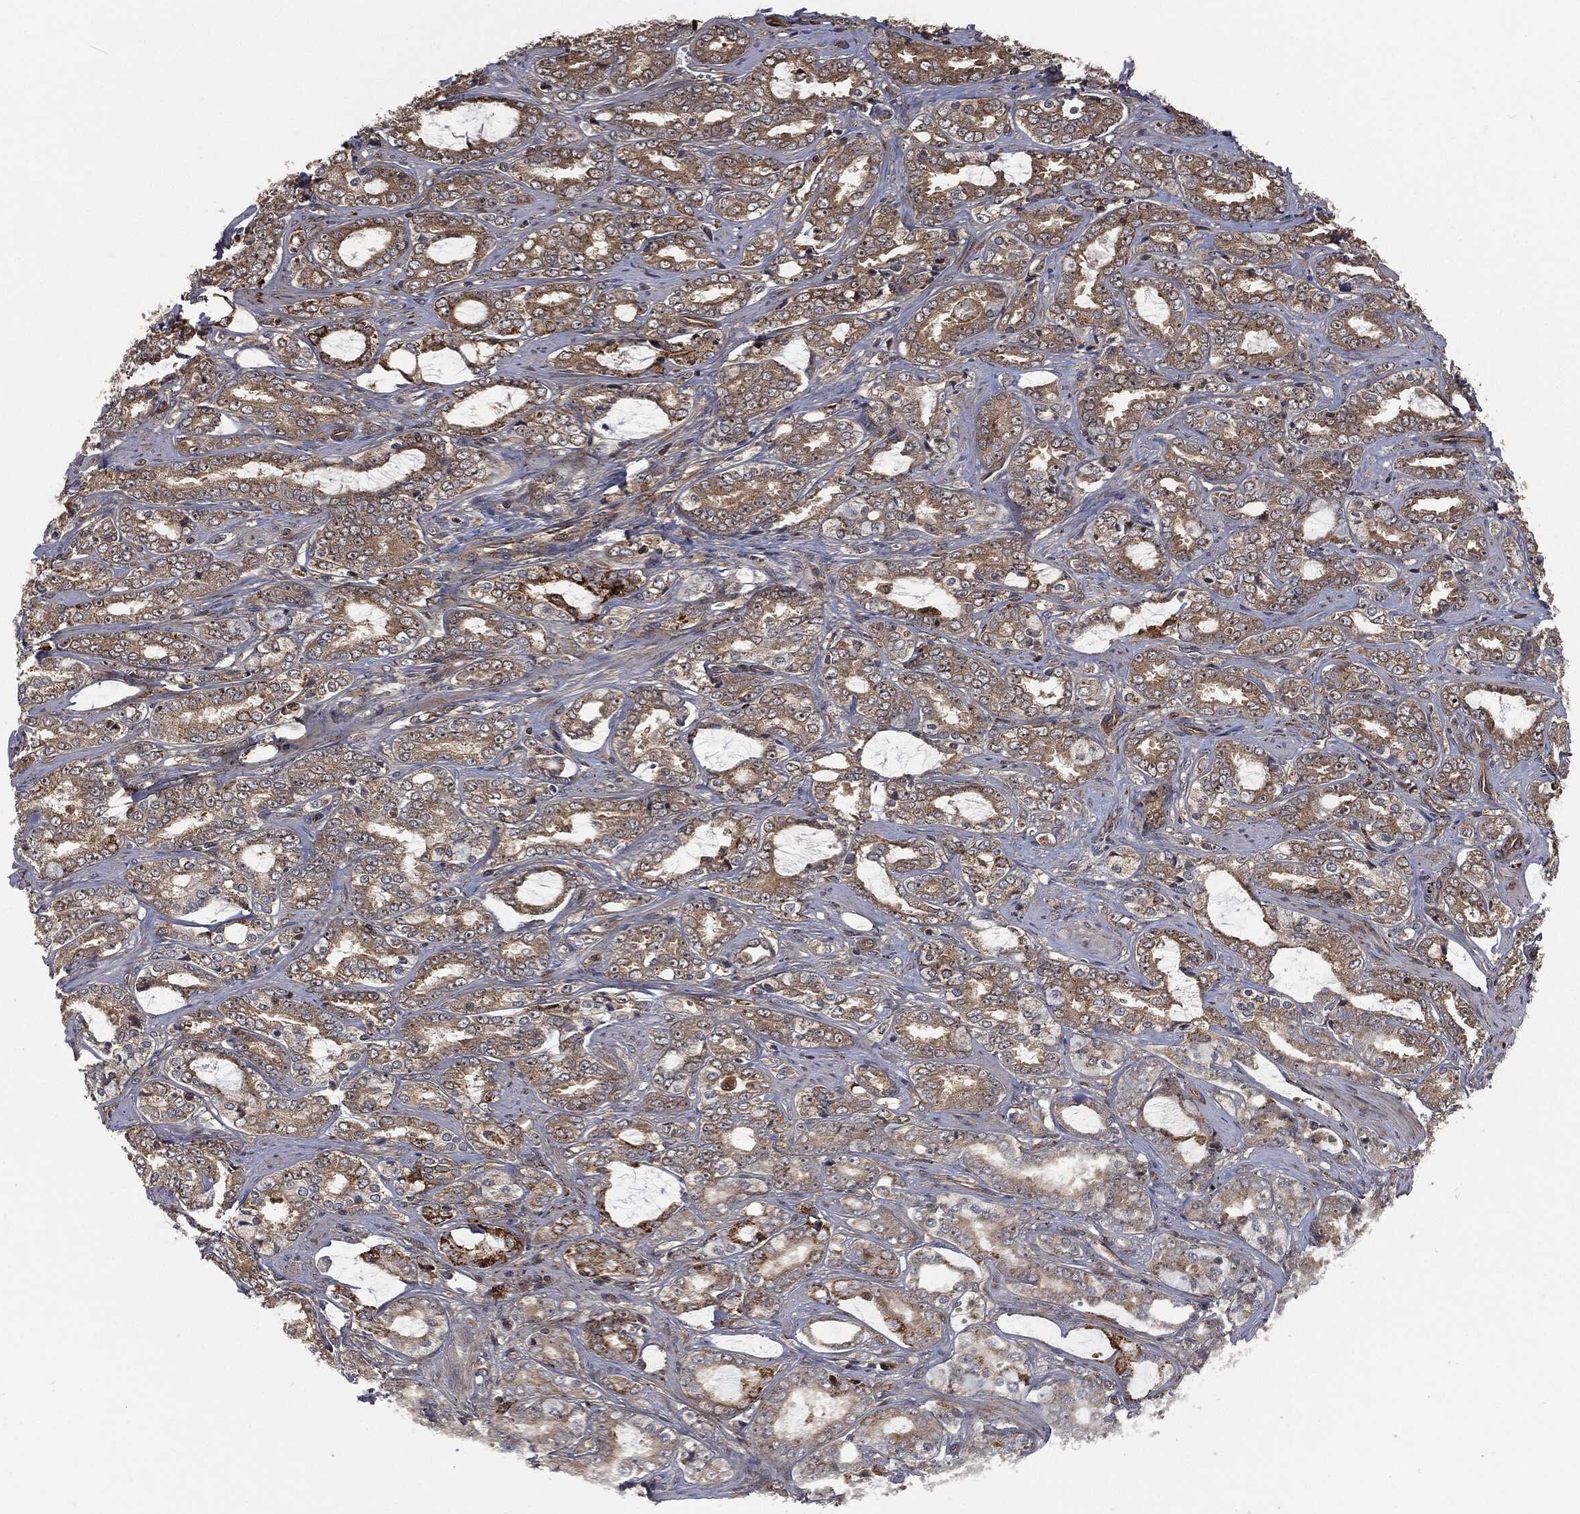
{"staining": {"intensity": "moderate", "quantity": ">75%", "location": "cytoplasmic/membranous"}, "tissue": "prostate cancer", "cell_type": "Tumor cells", "image_type": "cancer", "snomed": [{"axis": "morphology", "description": "Adenocarcinoma, Medium grade"}, {"axis": "topography", "description": "Prostate"}], "caption": "Protein staining reveals moderate cytoplasmic/membranous positivity in about >75% of tumor cells in prostate adenocarcinoma (medium-grade). (DAB (3,3'-diaminobenzidine) IHC, brown staining for protein, blue staining for nuclei).", "gene": "RFTN1", "patient": {"sex": "male", "age": 71}}